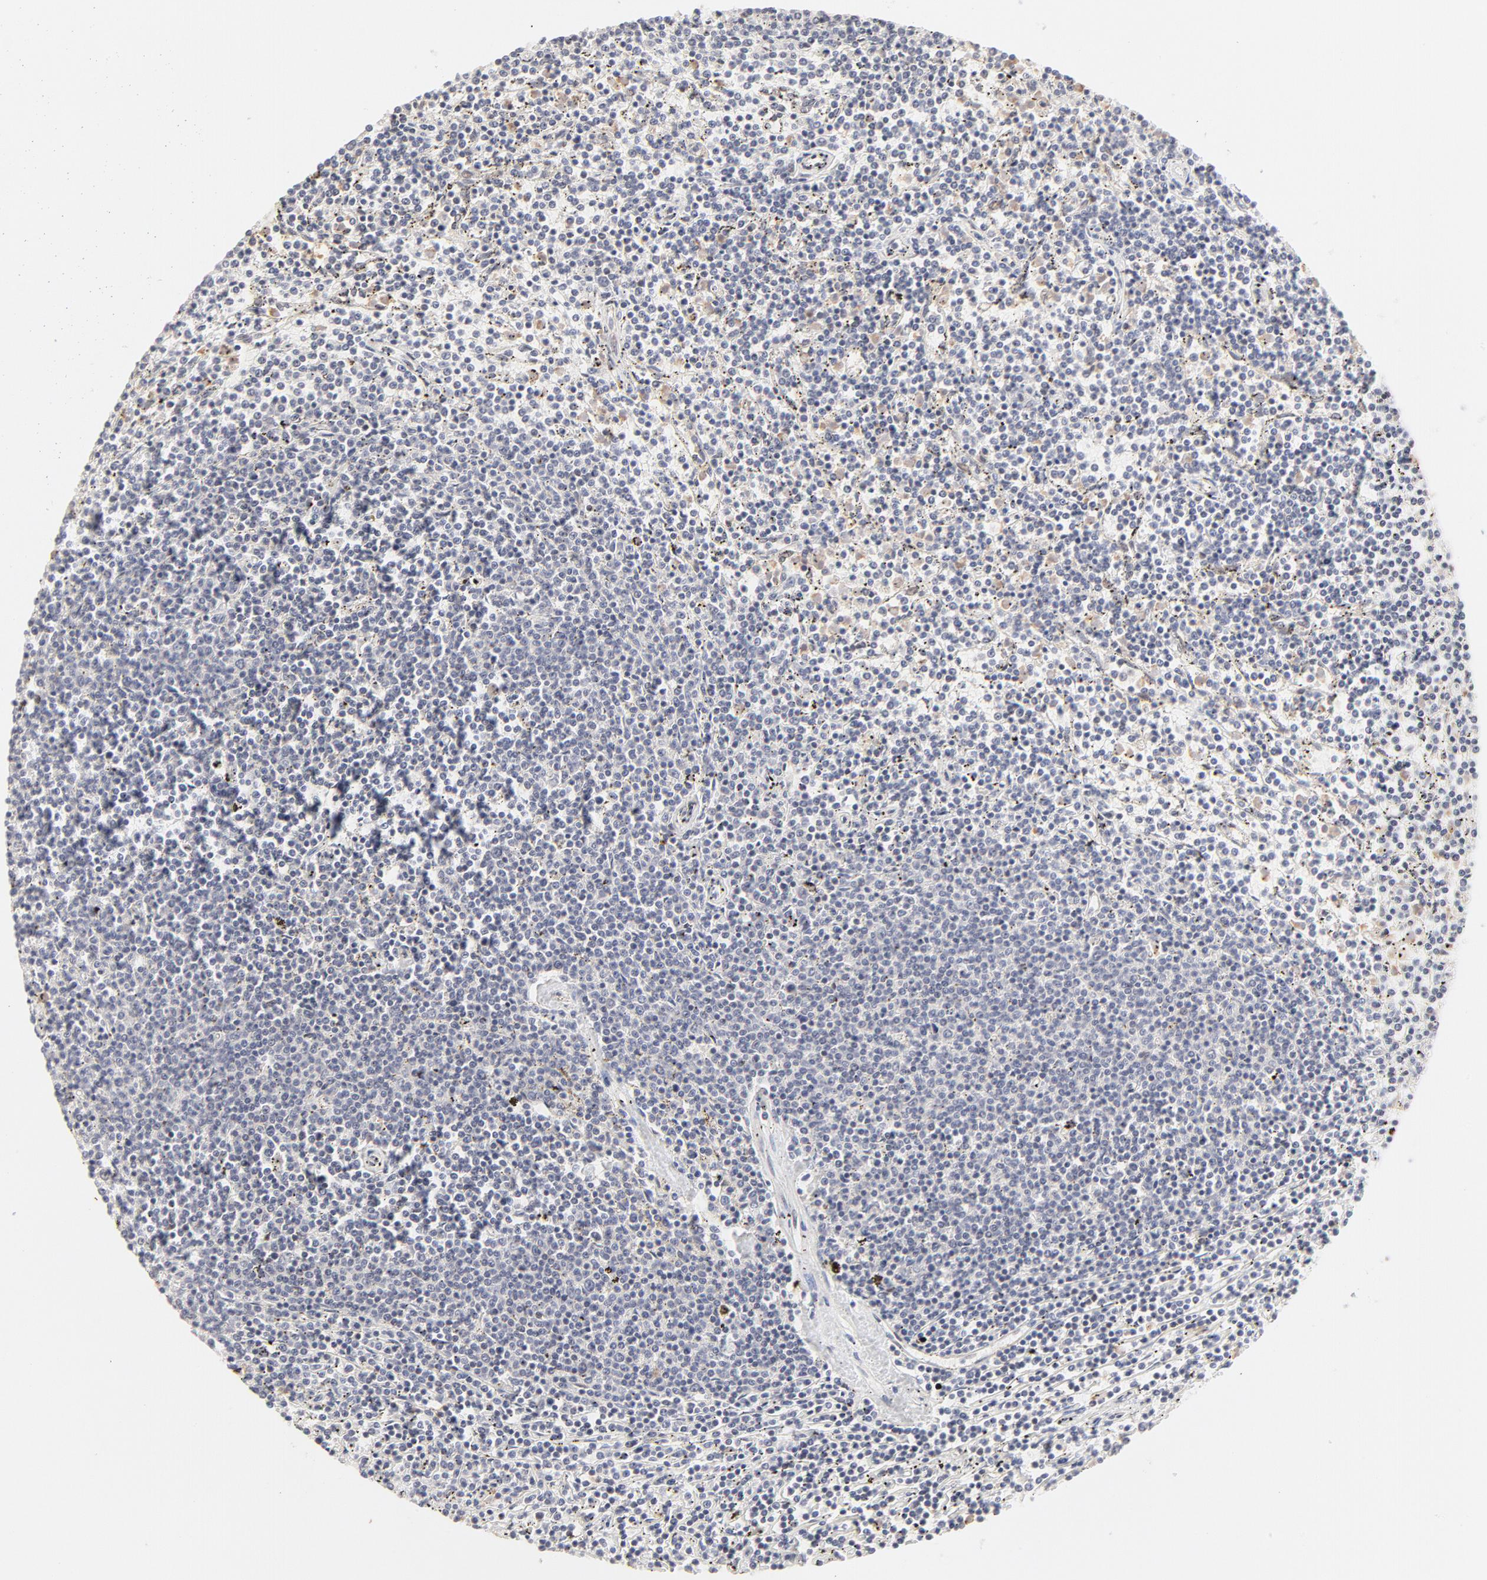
{"staining": {"intensity": "negative", "quantity": "none", "location": "none"}, "tissue": "lymphoma", "cell_type": "Tumor cells", "image_type": "cancer", "snomed": [{"axis": "morphology", "description": "Malignant lymphoma, non-Hodgkin's type, Low grade"}, {"axis": "topography", "description": "Spleen"}], "caption": "Photomicrograph shows no protein positivity in tumor cells of low-grade malignant lymphoma, non-Hodgkin's type tissue.", "gene": "PBX3", "patient": {"sex": "female", "age": 50}}